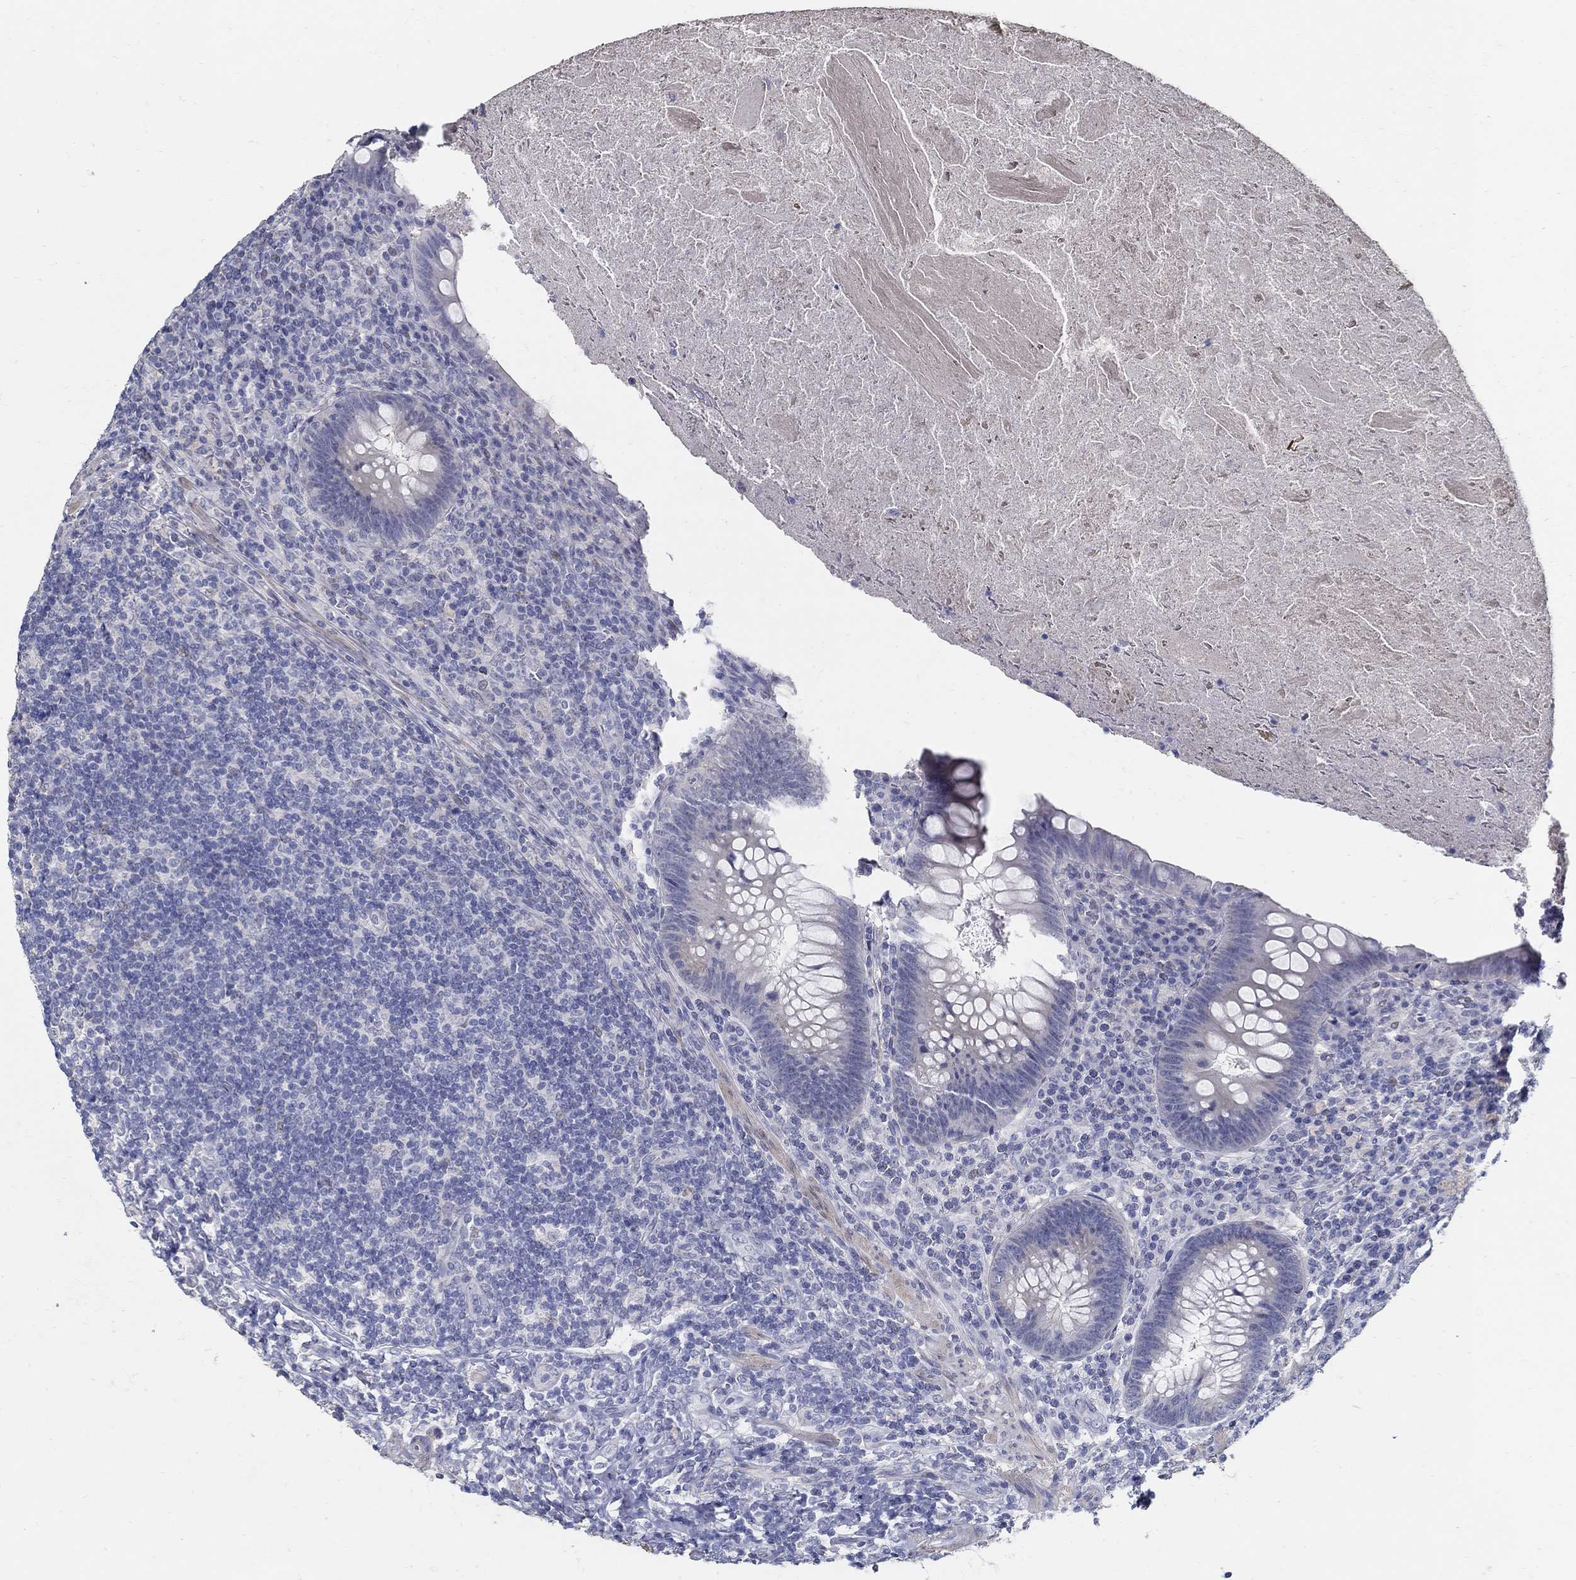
{"staining": {"intensity": "negative", "quantity": "none", "location": "none"}, "tissue": "appendix", "cell_type": "Glandular cells", "image_type": "normal", "snomed": [{"axis": "morphology", "description": "Normal tissue, NOS"}, {"axis": "topography", "description": "Appendix"}], "caption": "Protein analysis of benign appendix exhibits no significant staining in glandular cells. The staining was performed using DAB (3,3'-diaminobenzidine) to visualize the protein expression in brown, while the nuclei were stained in blue with hematoxylin (Magnification: 20x).", "gene": "USP29", "patient": {"sex": "male", "age": 47}}